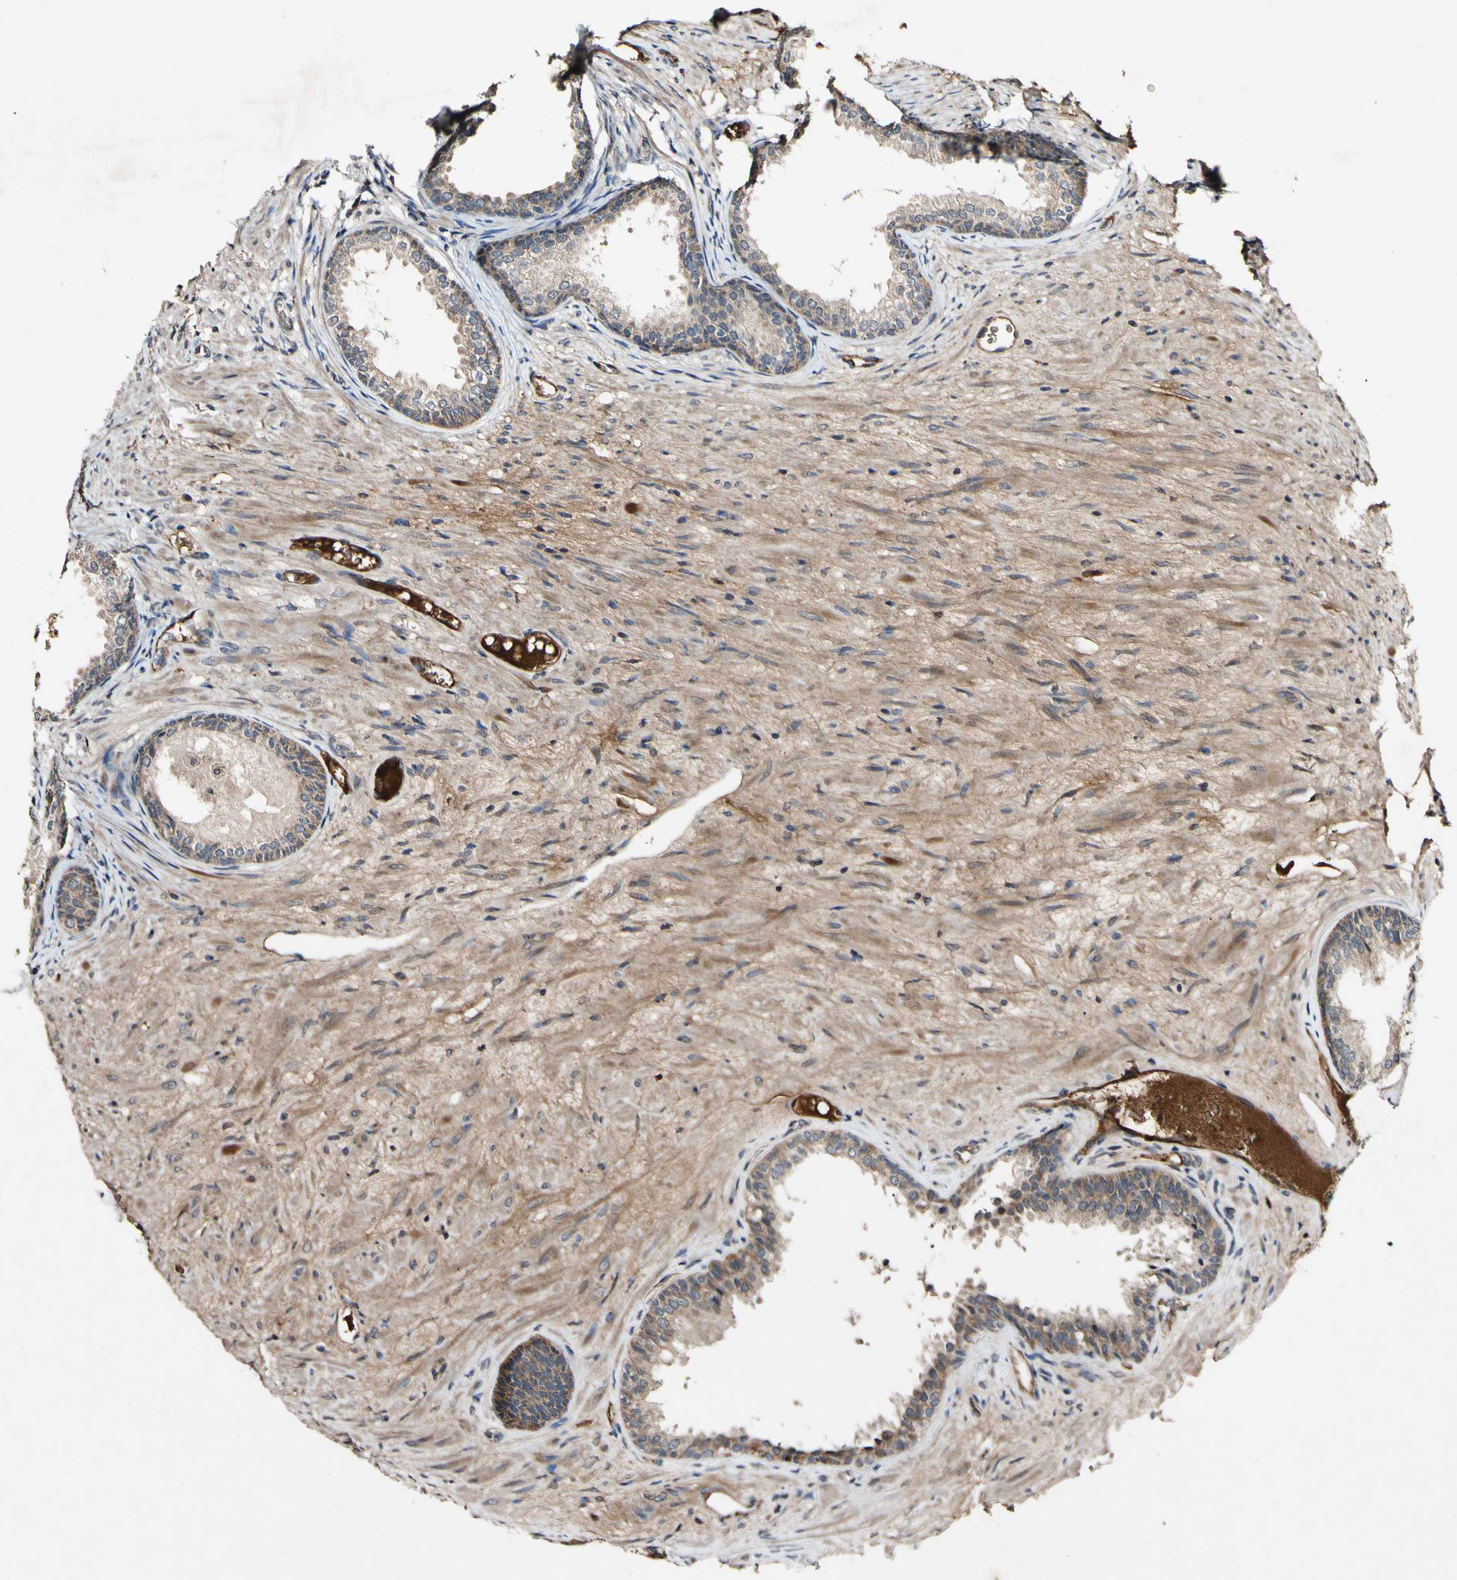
{"staining": {"intensity": "moderate", "quantity": ">75%", "location": "cytoplasmic/membranous"}, "tissue": "prostate", "cell_type": "Glandular cells", "image_type": "normal", "snomed": [{"axis": "morphology", "description": "Normal tissue, NOS"}, {"axis": "topography", "description": "Prostate"}], "caption": "Prostate was stained to show a protein in brown. There is medium levels of moderate cytoplasmic/membranous expression in approximately >75% of glandular cells. Using DAB (brown) and hematoxylin (blue) stains, captured at high magnification using brightfield microscopy.", "gene": "PLAT", "patient": {"sex": "male", "age": 76}}